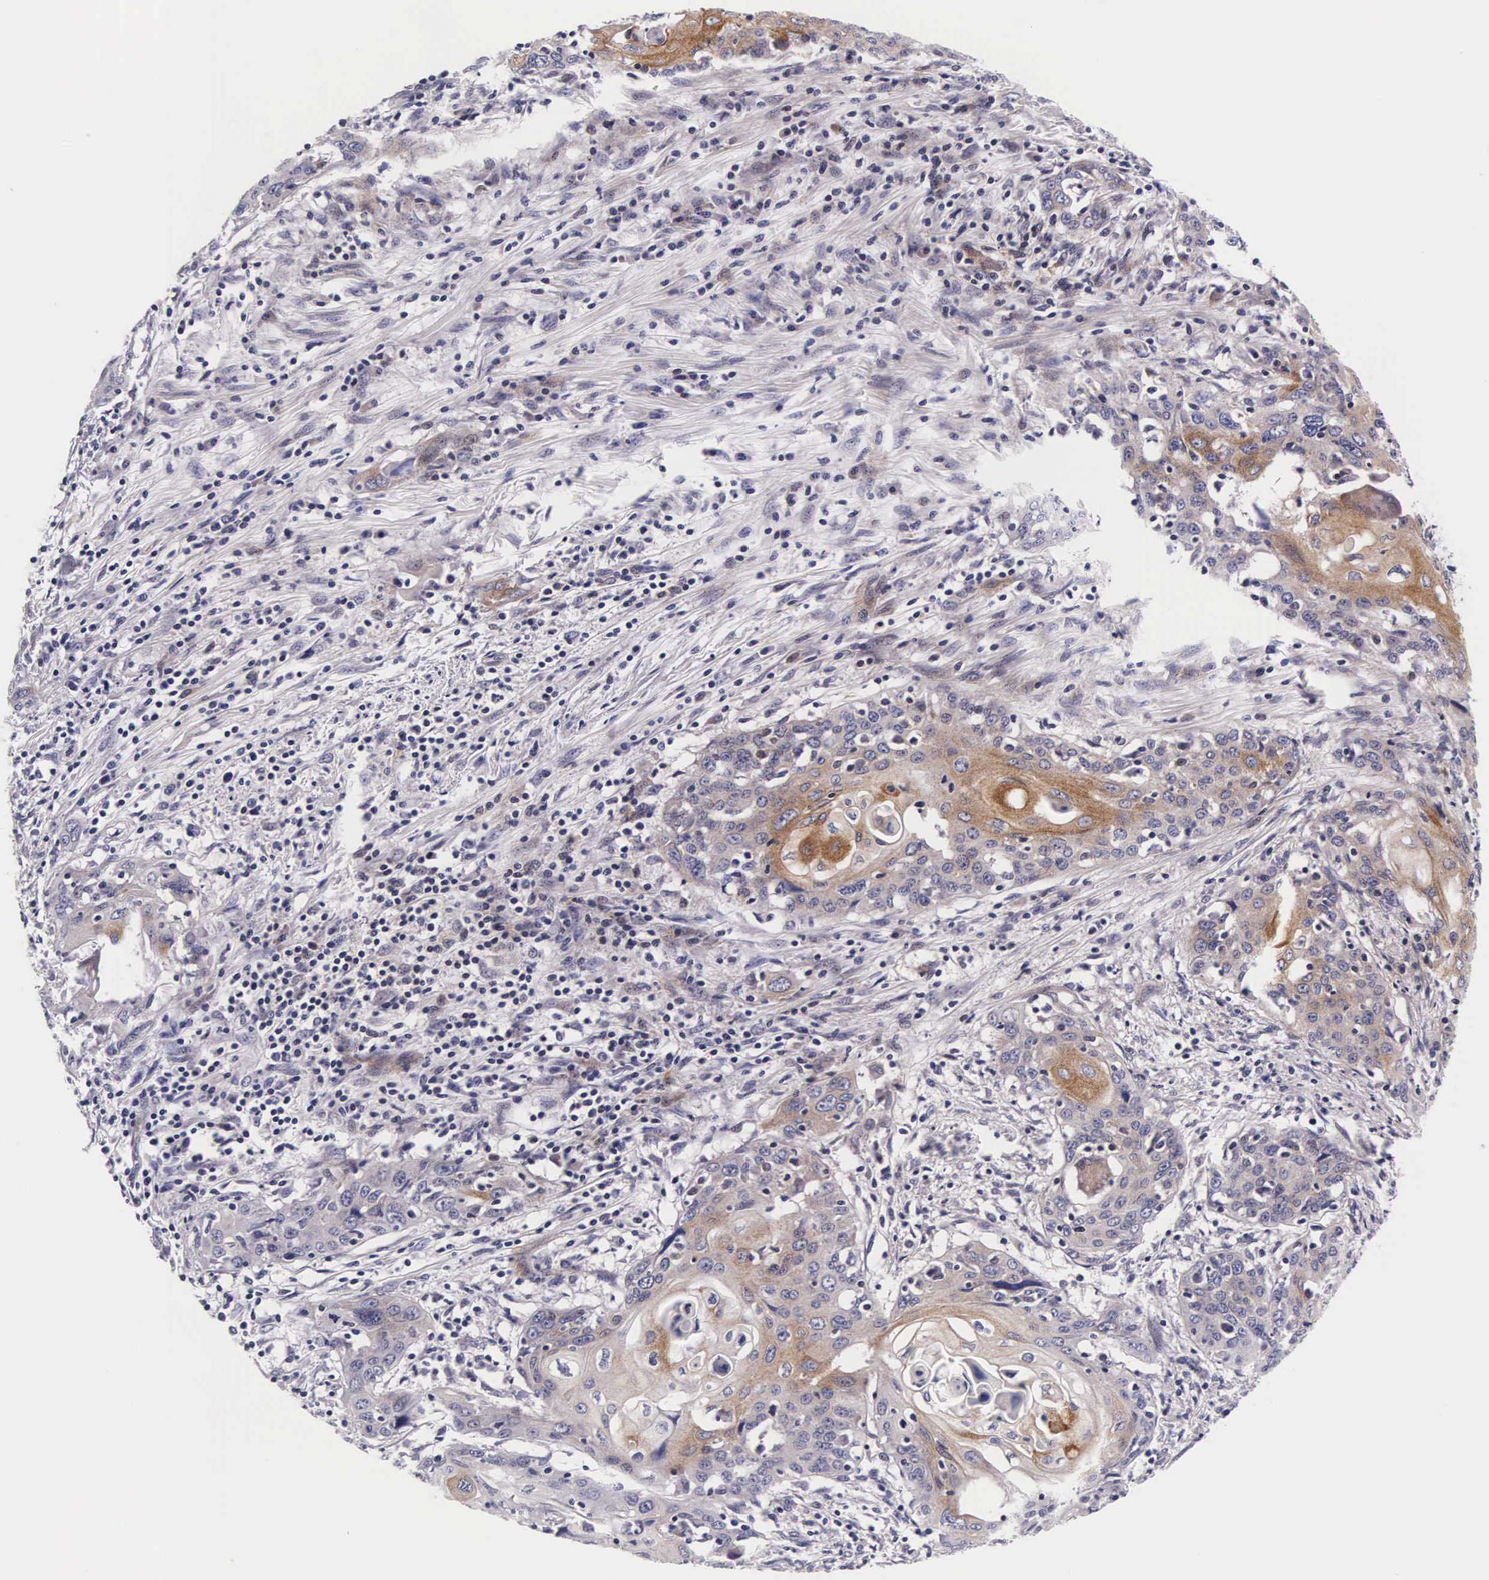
{"staining": {"intensity": "moderate", "quantity": ">75%", "location": "cytoplasmic/membranous"}, "tissue": "cervical cancer", "cell_type": "Tumor cells", "image_type": "cancer", "snomed": [{"axis": "morphology", "description": "Squamous cell carcinoma, NOS"}, {"axis": "topography", "description": "Cervix"}], "caption": "Immunohistochemical staining of human squamous cell carcinoma (cervical) reveals medium levels of moderate cytoplasmic/membranous expression in approximately >75% of tumor cells.", "gene": "UPRT", "patient": {"sex": "female", "age": 54}}